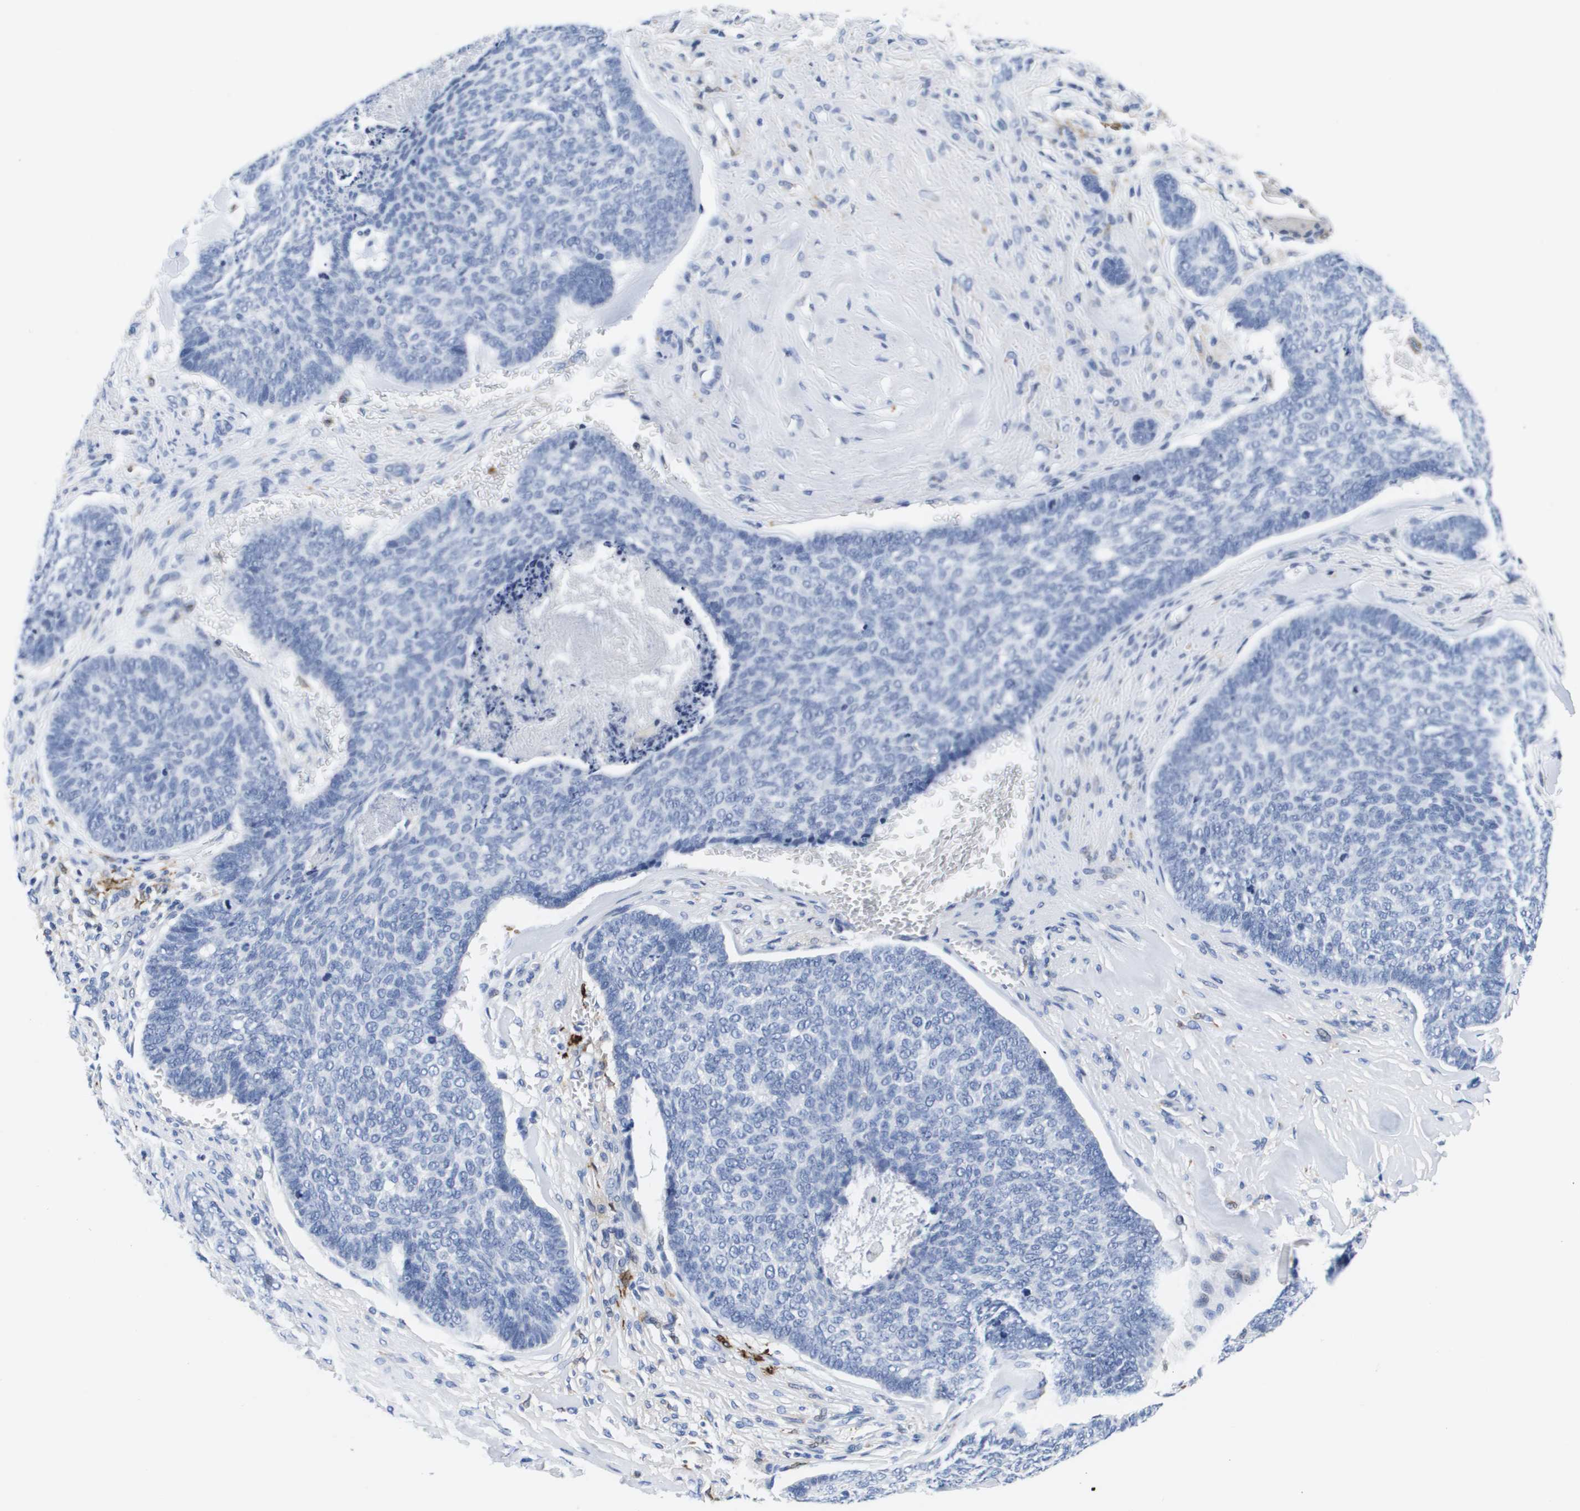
{"staining": {"intensity": "negative", "quantity": "none", "location": "none"}, "tissue": "skin cancer", "cell_type": "Tumor cells", "image_type": "cancer", "snomed": [{"axis": "morphology", "description": "Basal cell carcinoma"}, {"axis": "topography", "description": "Skin"}], "caption": "Immunohistochemistry image of human basal cell carcinoma (skin) stained for a protein (brown), which exhibits no staining in tumor cells.", "gene": "HMOX1", "patient": {"sex": "male", "age": 84}}